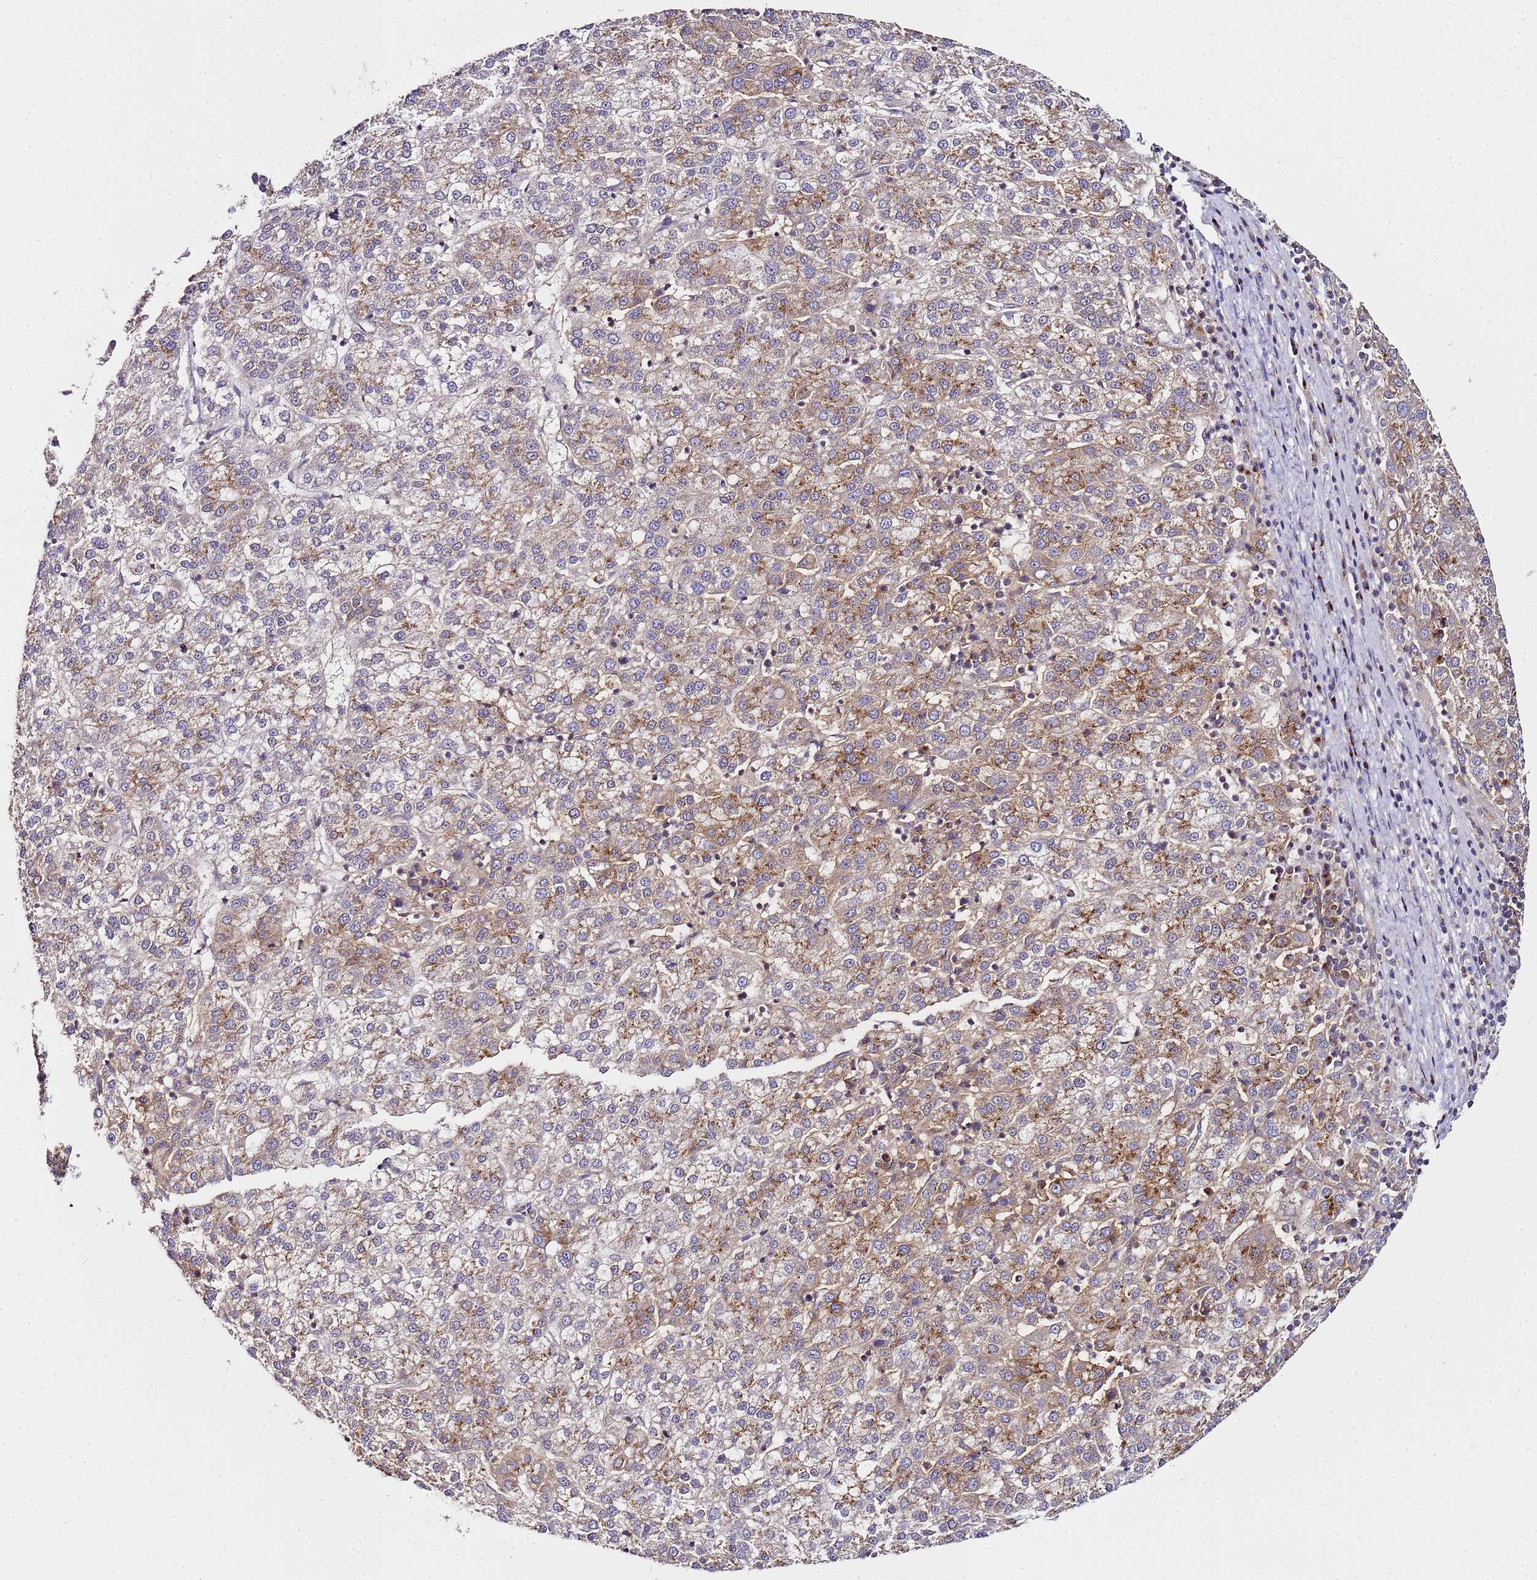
{"staining": {"intensity": "moderate", "quantity": "25%-75%", "location": "cytoplasmic/membranous"}, "tissue": "liver cancer", "cell_type": "Tumor cells", "image_type": "cancer", "snomed": [{"axis": "morphology", "description": "Carcinoma, Hepatocellular, NOS"}, {"axis": "topography", "description": "Liver"}], "caption": "High-power microscopy captured an immunohistochemistry (IHC) image of liver cancer, revealing moderate cytoplasmic/membranous expression in approximately 25%-75% of tumor cells. (IHC, brightfield microscopy, high magnification).", "gene": "MRPL49", "patient": {"sex": "female", "age": 58}}